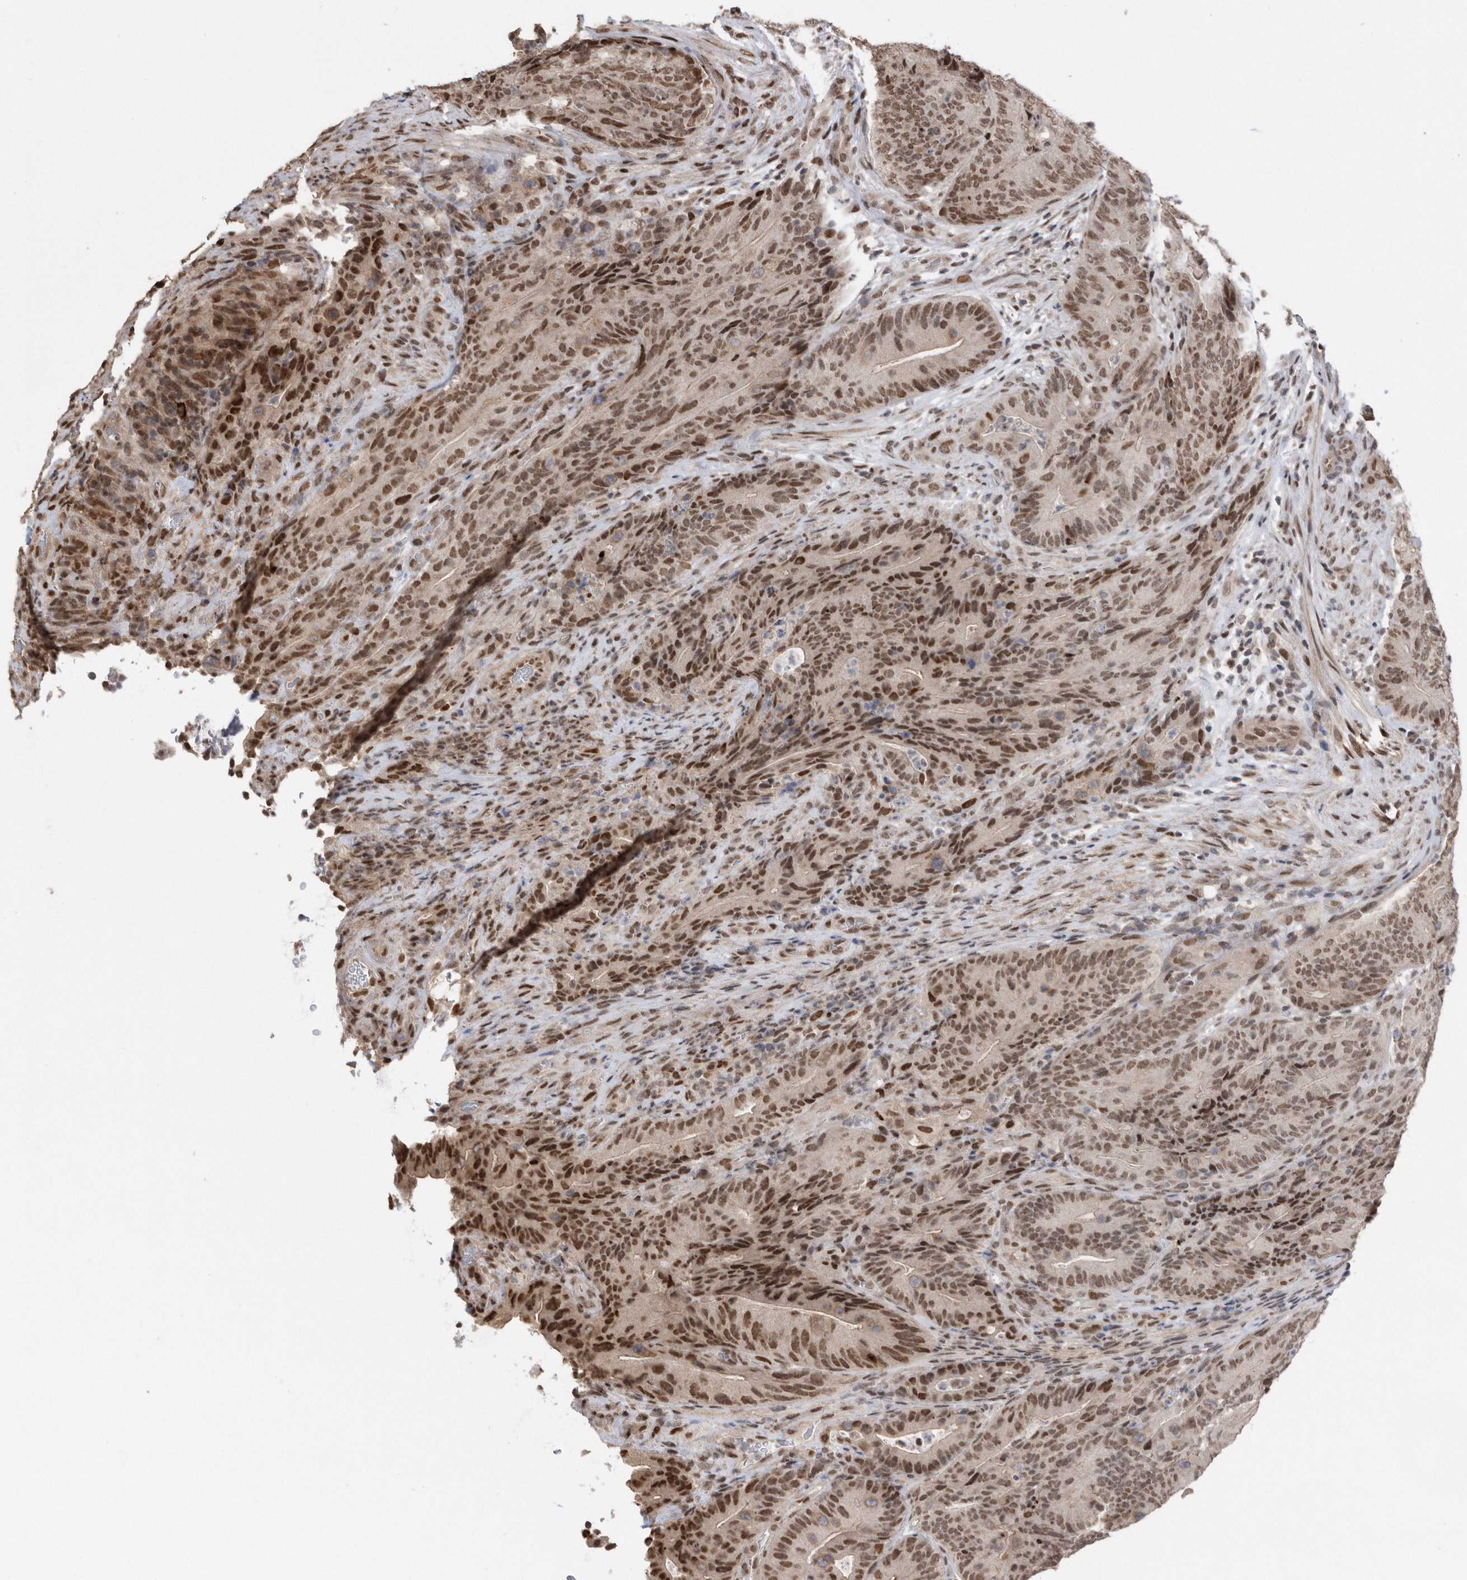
{"staining": {"intensity": "moderate", "quantity": ">75%", "location": "nuclear"}, "tissue": "colorectal cancer", "cell_type": "Tumor cells", "image_type": "cancer", "snomed": [{"axis": "morphology", "description": "Normal tissue, NOS"}, {"axis": "topography", "description": "Colon"}], "caption": "An IHC micrograph of tumor tissue is shown. Protein staining in brown shows moderate nuclear positivity in colorectal cancer within tumor cells. The staining was performed using DAB to visualize the protein expression in brown, while the nuclei were stained in blue with hematoxylin (Magnification: 20x).", "gene": "TDRD3", "patient": {"sex": "female", "age": 82}}